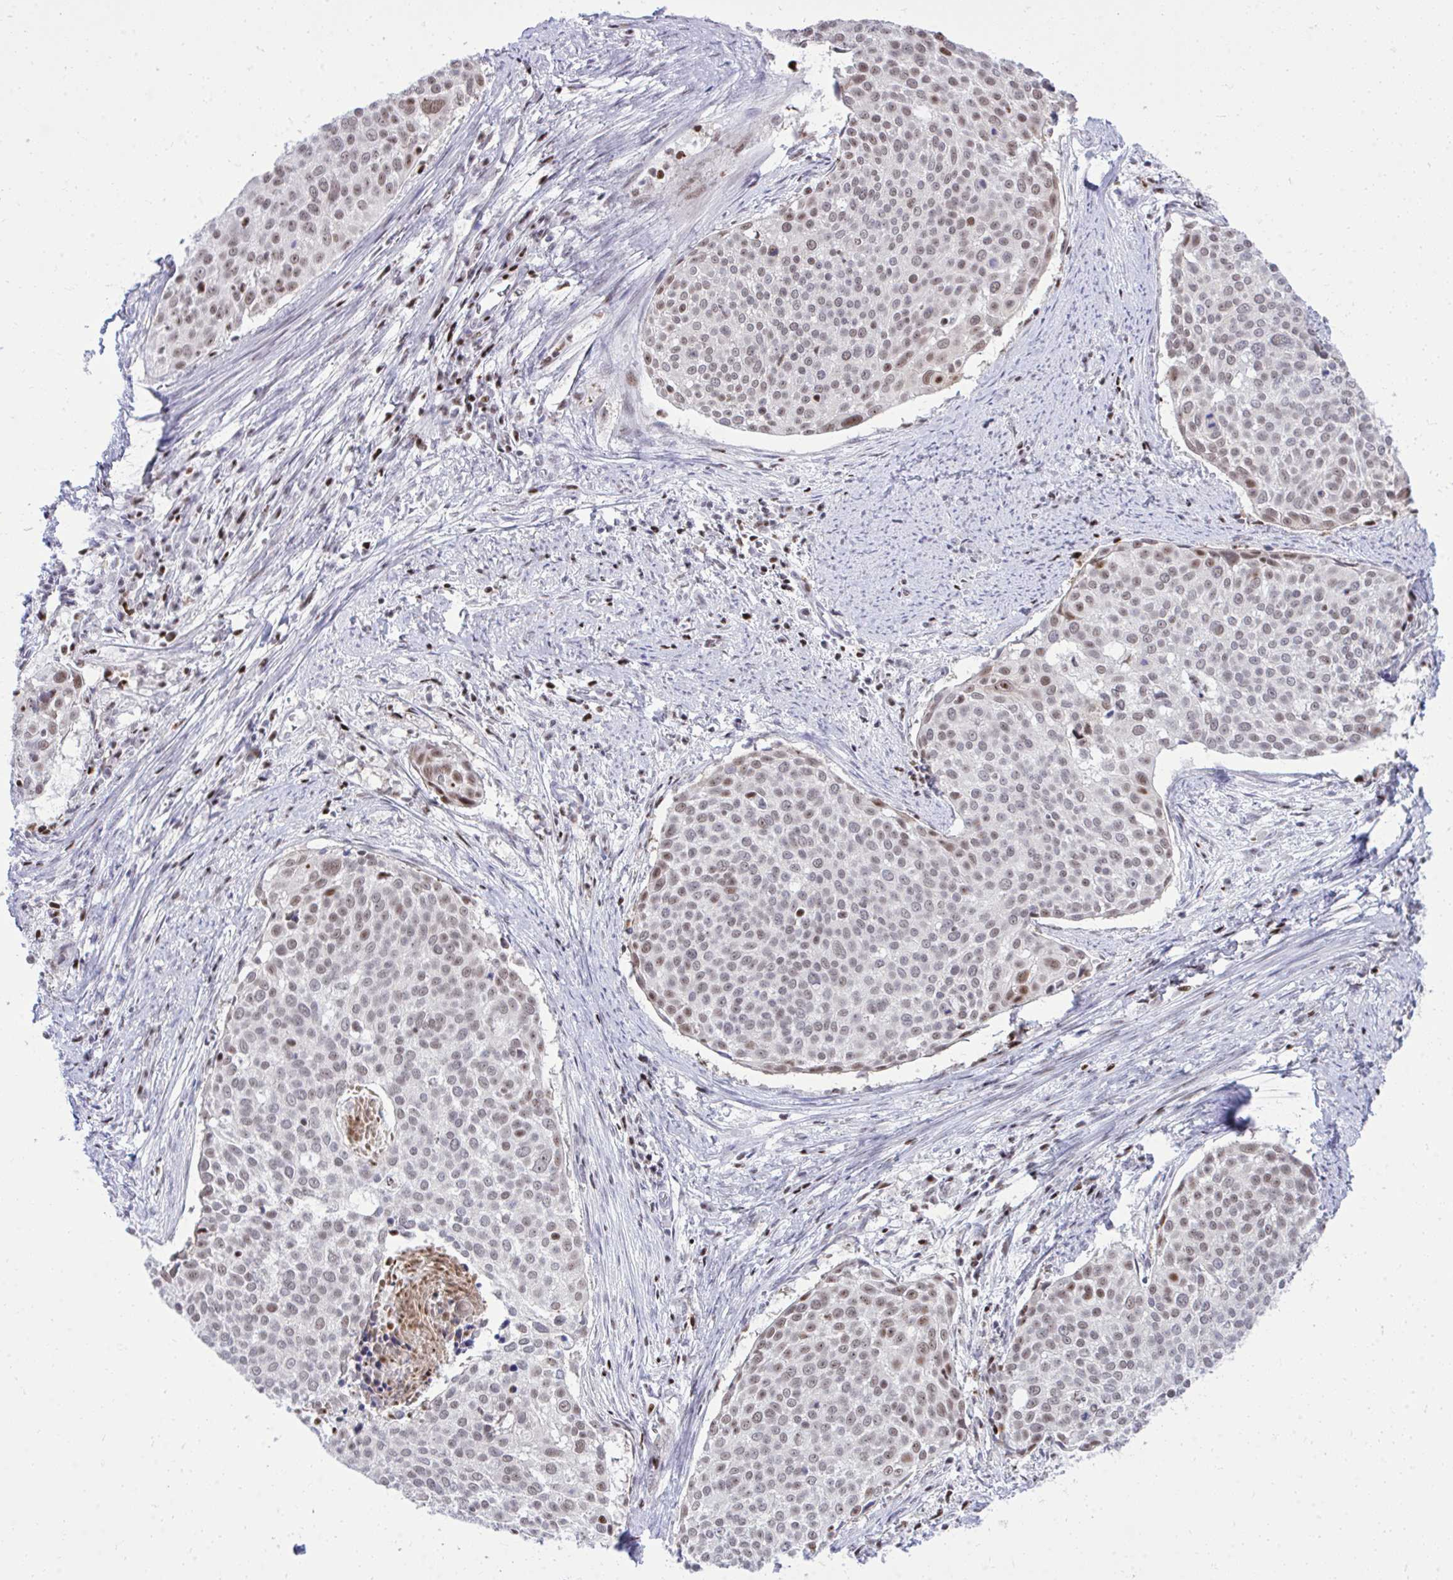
{"staining": {"intensity": "moderate", "quantity": "25%-75%", "location": "nuclear"}, "tissue": "cervical cancer", "cell_type": "Tumor cells", "image_type": "cancer", "snomed": [{"axis": "morphology", "description": "Squamous cell carcinoma, NOS"}, {"axis": "topography", "description": "Cervix"}], "caption": "This is an image of immunohistochemistry (IHC) staining of cervical cancer, which shows moderate expression in the nuclear of tumor cells.", "gene": "C14orf39", "patient": {"sex": "female", "age": 39}}